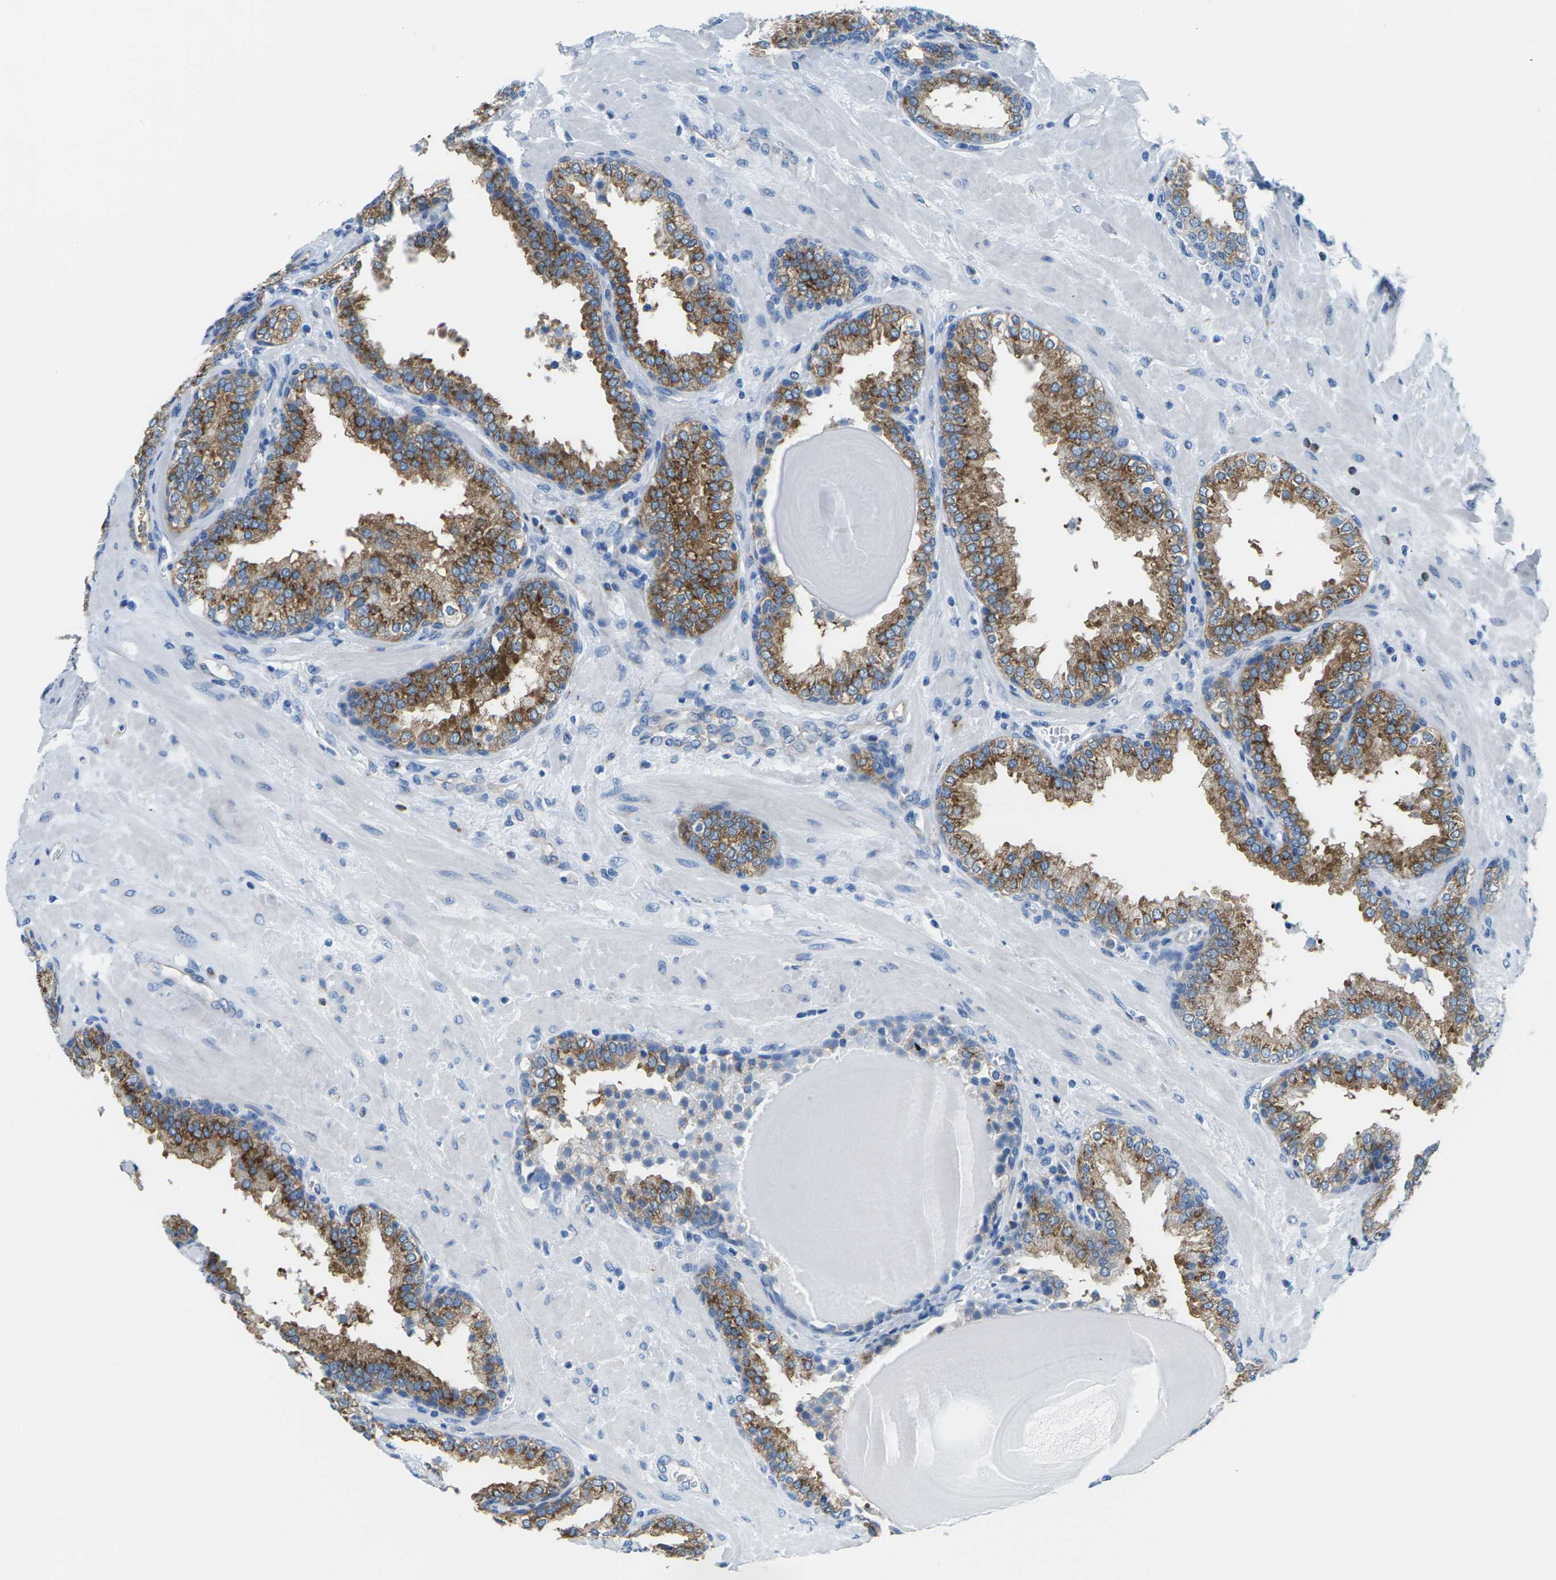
{"staining": {"intensity": "strong", "quantity": "25%-75%", "location": "cytoplasmic/membranous"}, "tissue": "prostate", "cell_type": "Glandular cells", "image_type": "normal", "snomed": [{"axis": "morphology", "description": "Normal tissue, NOS"}, {"axis": "topography", "description": "Prostate"}], "caption": "IHC histopathology image of benign human prostate stained for a protein (brown), which demonstrates high levels of strong cytoplasmic/membranous expression in approximately 25%-75% of glandular cells.", "gene": "SYNGR2", "patient": {"sex": "male", "age": 51}}